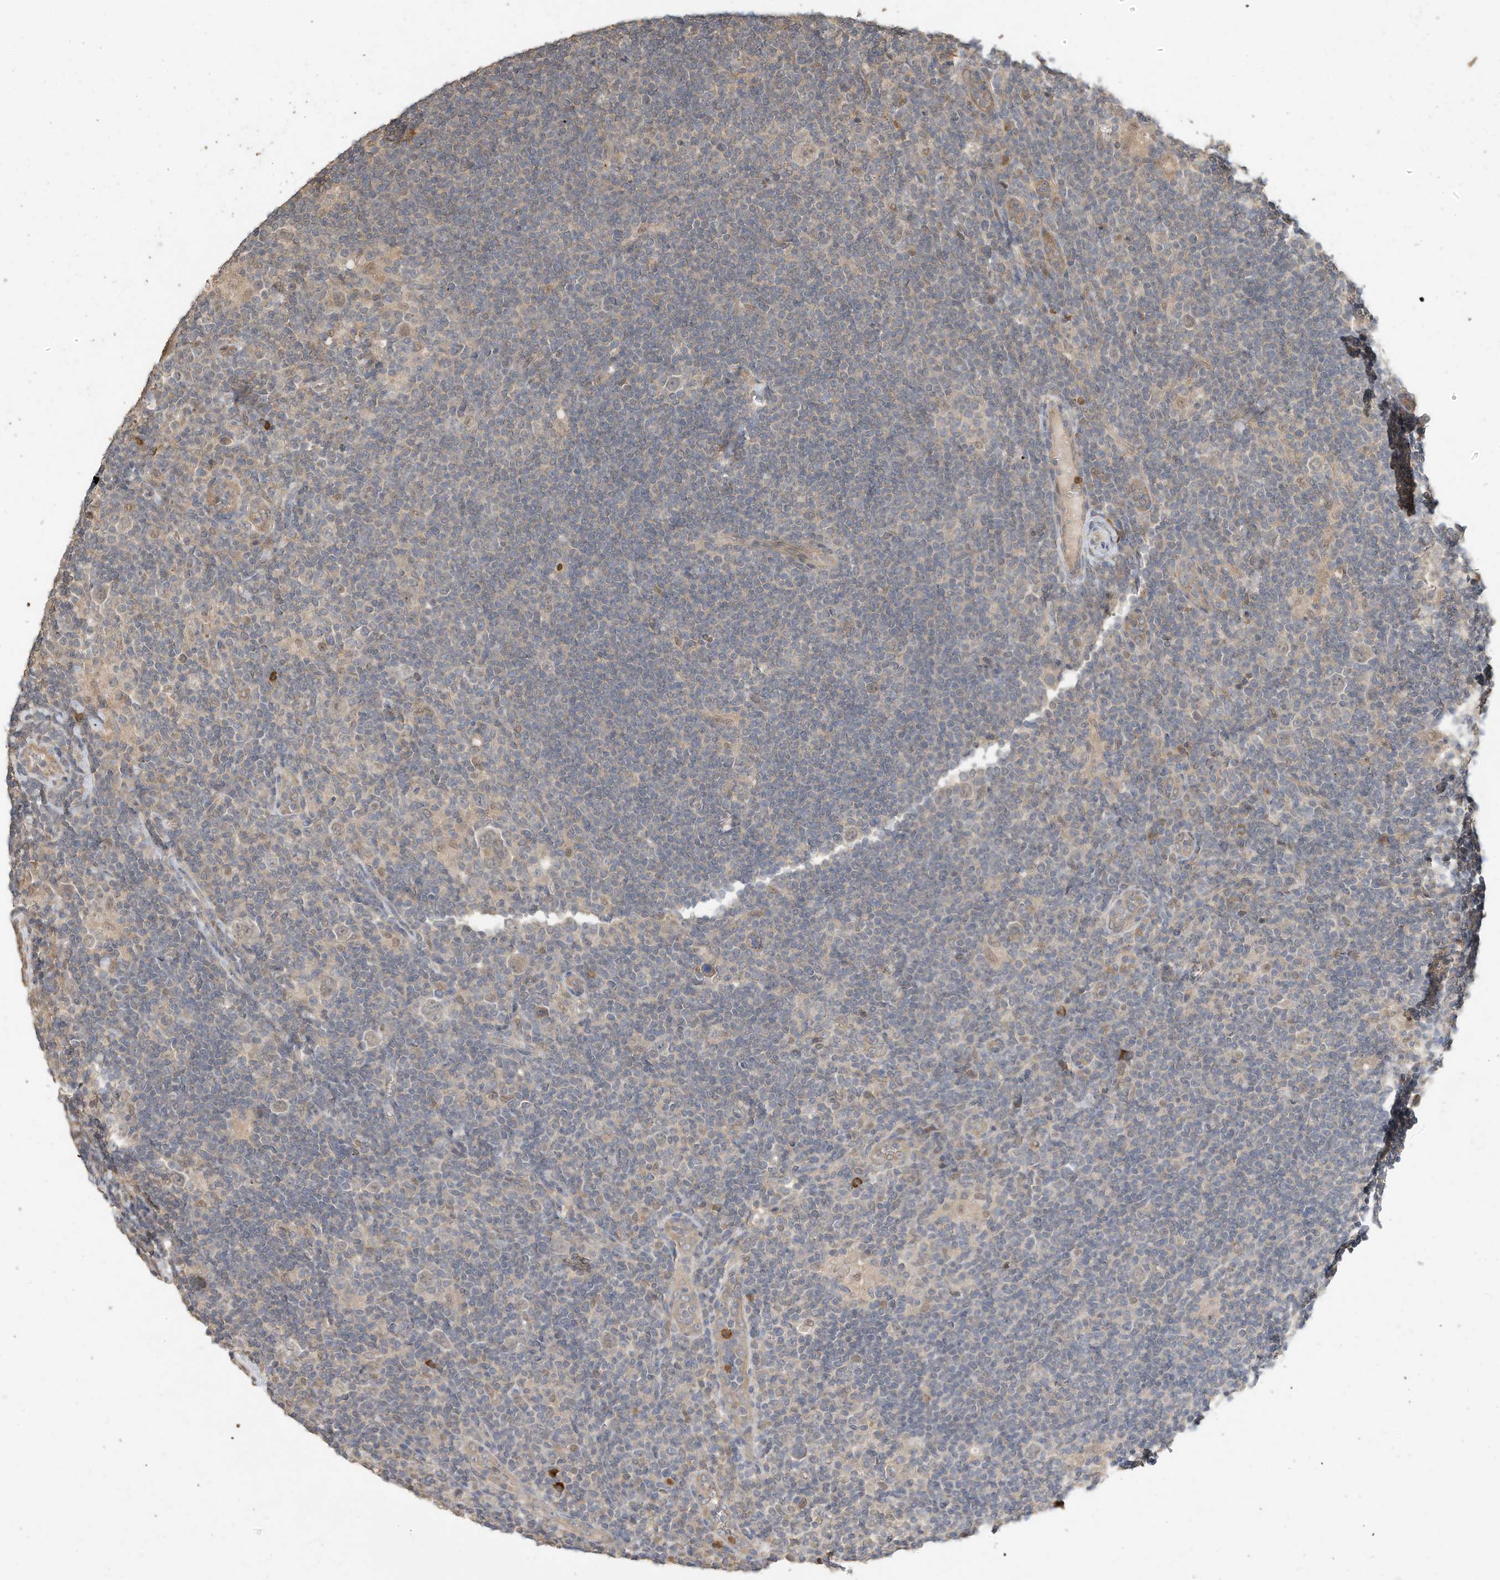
{"staining": {"intensity": "weak", "quantity": "25%-75%", "location": "cytoplasmic/membranous"}, "tissue": "lymphoma", "cell_type": "Tumor cells", "image_type": "cancer", "snomed": [{"axis": "morphology", "description": "Hodgkin's disease, NOS"}, {"axis": "topography", "description": "Lymph node"}], "caption": "Human lymphoma stained with a brown dye exhibits weak cytoplasmic/membranous positive expression in approximately 25%-75% of tumor cells.", "gene": "OFD1", "patient": {"sex": "female", "age": 57}}